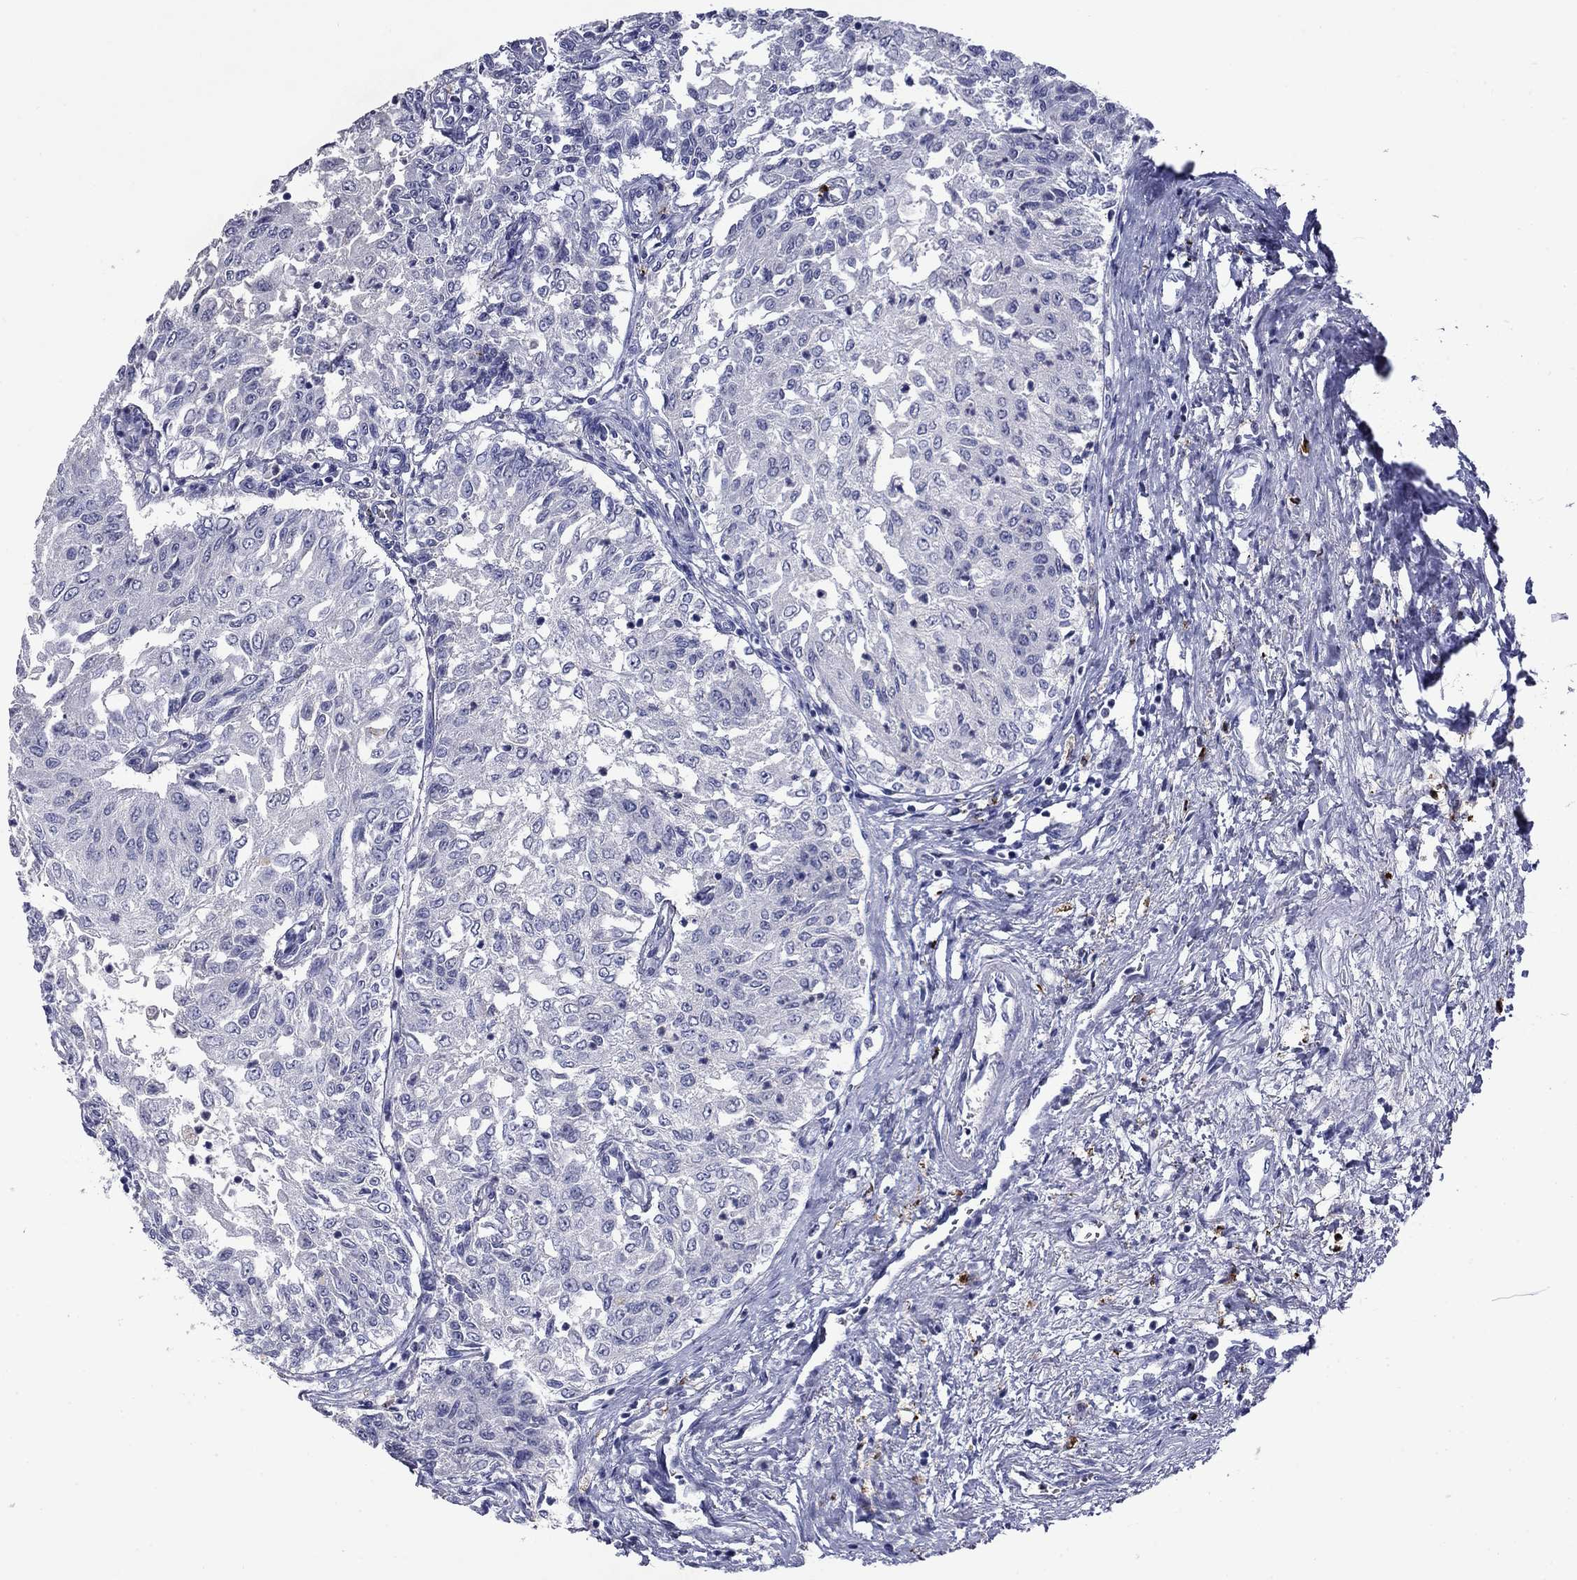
{"staining": {"intensity": "negative", "quantity": "none", "location": "none"}, "tissue": "urothelial cancer", "cell_type": "Tumor cells", "image_type": "cancer", "snomed": [{"axis": "morphology", "description": "Urothelial carcinoma, Low grade"}, {"axis": "topography", "description": "Urinary bladder"}], "caption": "DAB immunohistochemical staining of urothelial cancer demonstrates no significant staining in tumor cells.", "gene": "CFAP119", "patient": {"sex": "male", "age": 78}}